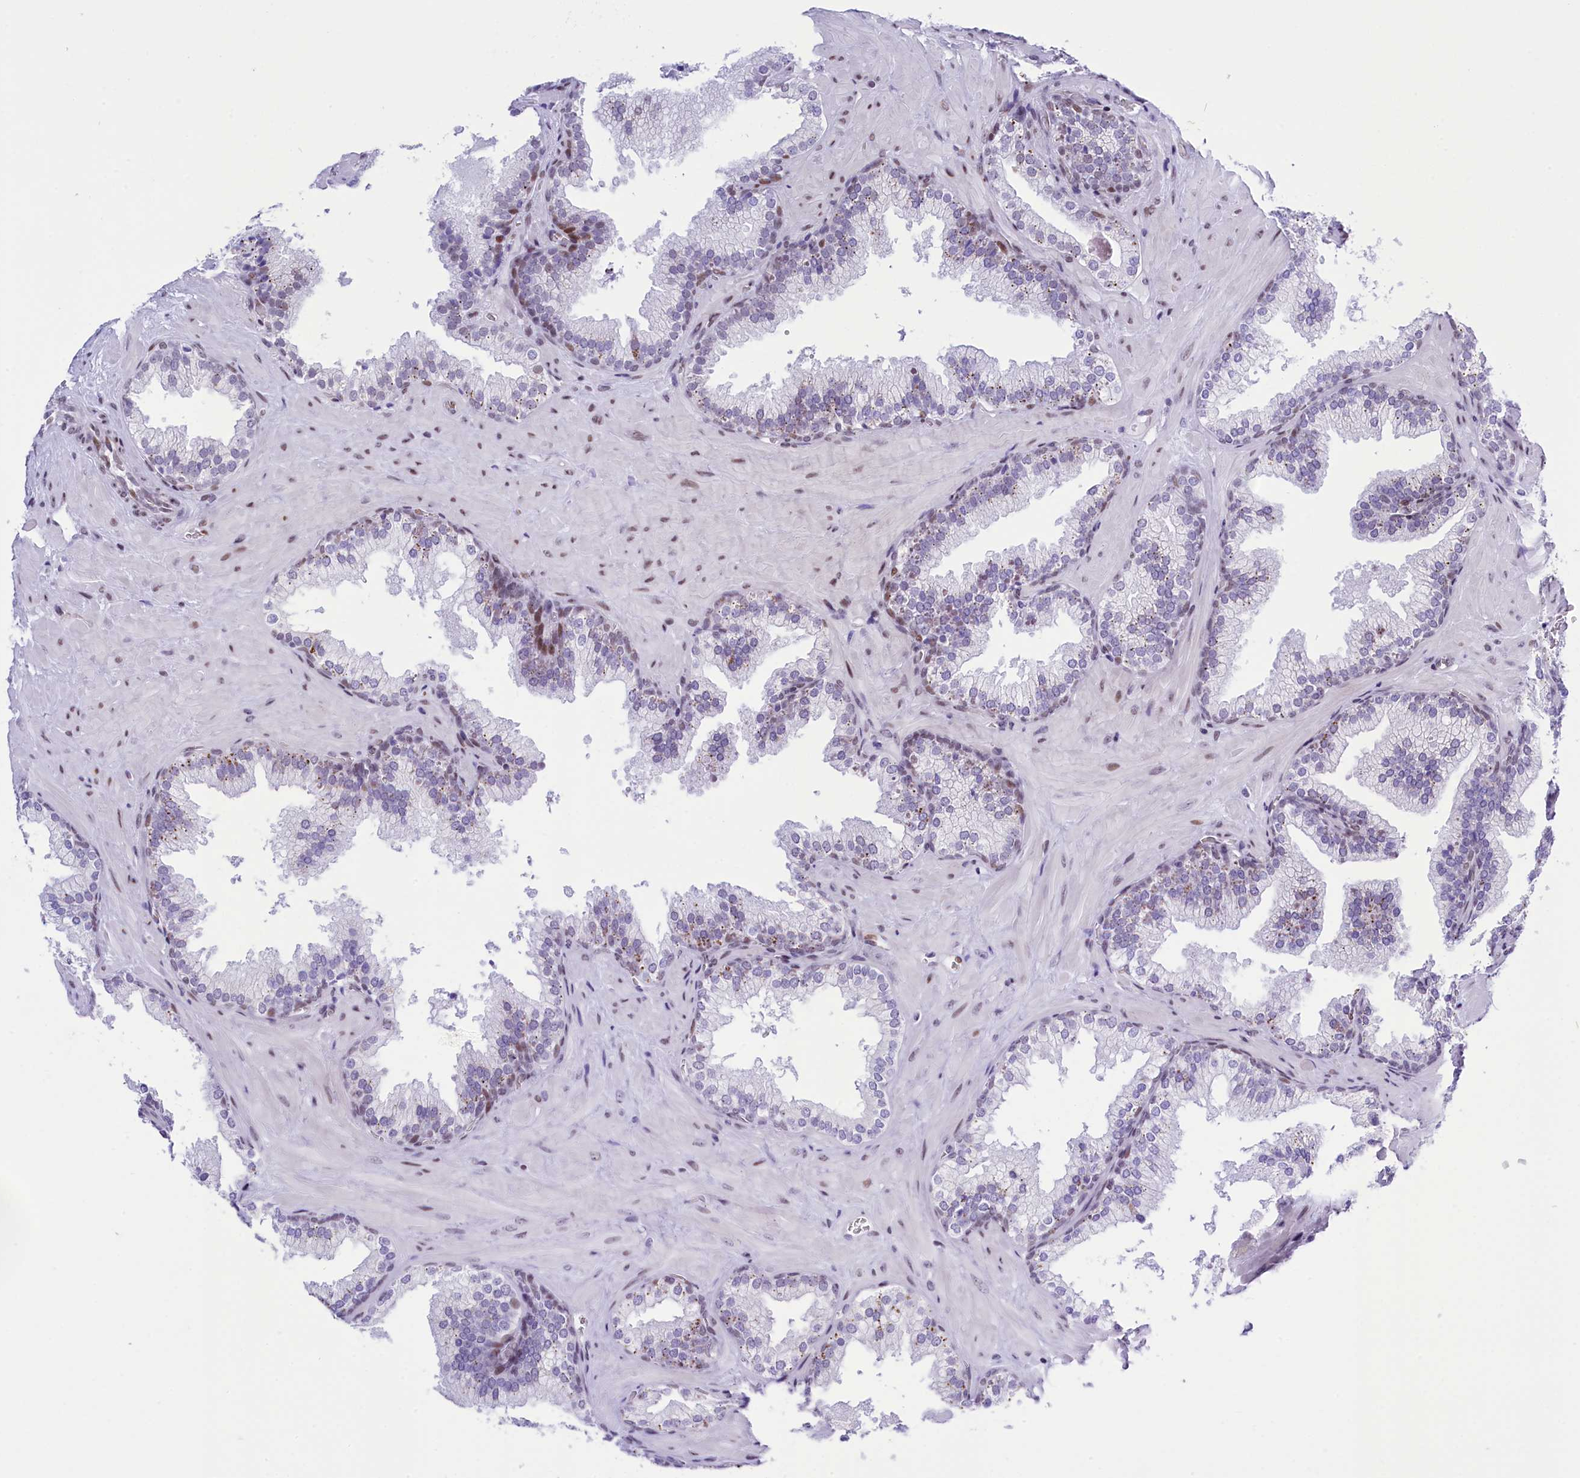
{"staining": {"intensity": "weak", "quantity": "<25%", "location": "nuclear"}, "tissue": "prostate cancer", "cell_type": "Tumor cells", "image_type": "cancer", "snomed": [{"axis": "morphology", "description": "Adenocarcinoma, High grade"}, {"axis": "topography", "description": "Prostate"}], "caption": "Photomicrograph shows no protein staining in tumor cells of prostate cancer tissue. (DAB IHC, high magnification).", "gene": "RPS6KB1", "patient": {"sex": "male", "age": 64}}